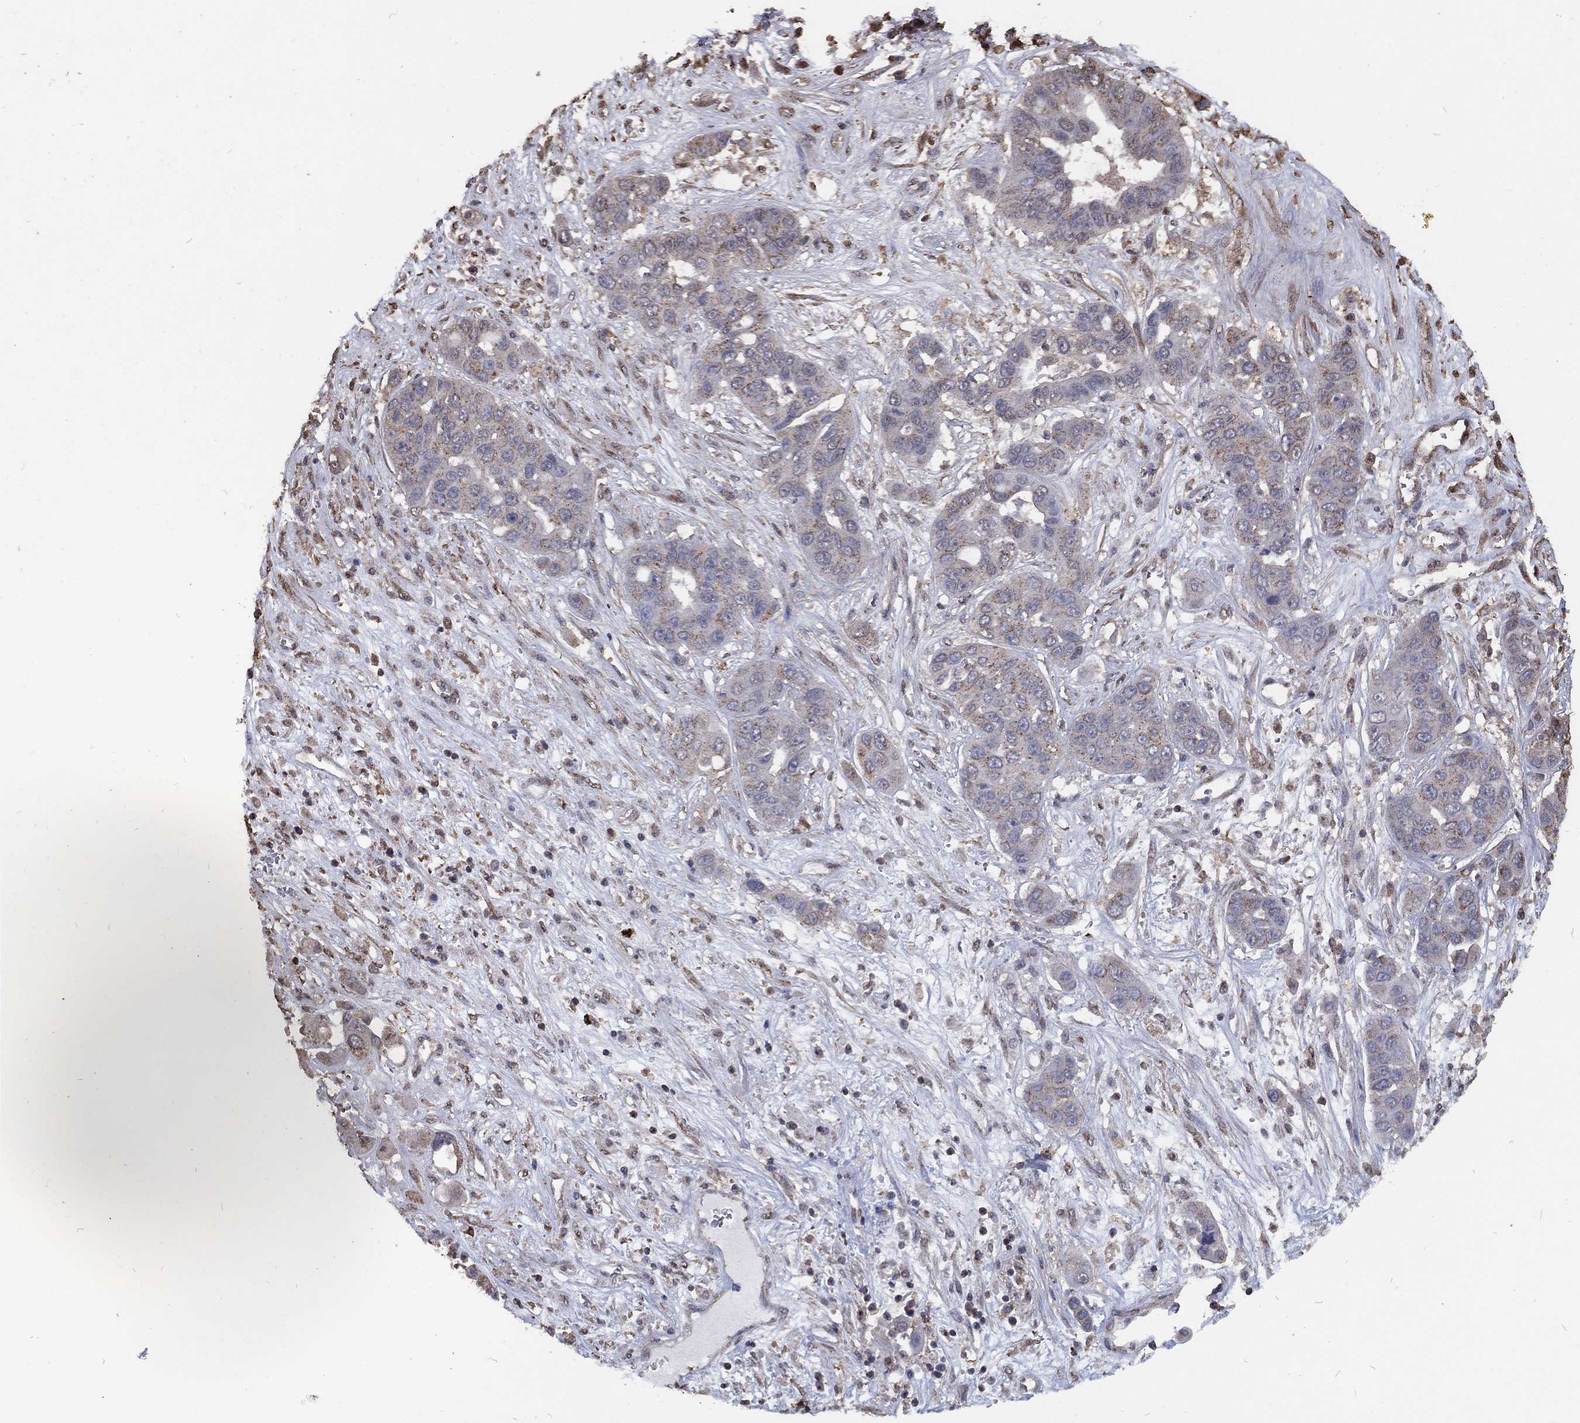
{"staining": {"intensity": "weak", "quantity": ">75%", "location": "cytoplasmic/membranous"}, "tissue": "liver cancer", "cell_type": "Tumor cells", "image_type": "cancer", "snomed": [{"axis": "morphology", "description": "Cholangiocarcinoma"}, {"axis": "topography", "description": "Liver"}], "caption": "High-magnification brightfield microscopy of liver cancer (cholangiocarcinoma) stained with DAB (brown) and counterstained with hematoxylin (blue). tumor cells exhibit weak cytoplasmic/membranous positivity is identified in approximately>75% of cells.", "gene": "GPR183", "patient": {"sex": "female", "age": 52}}